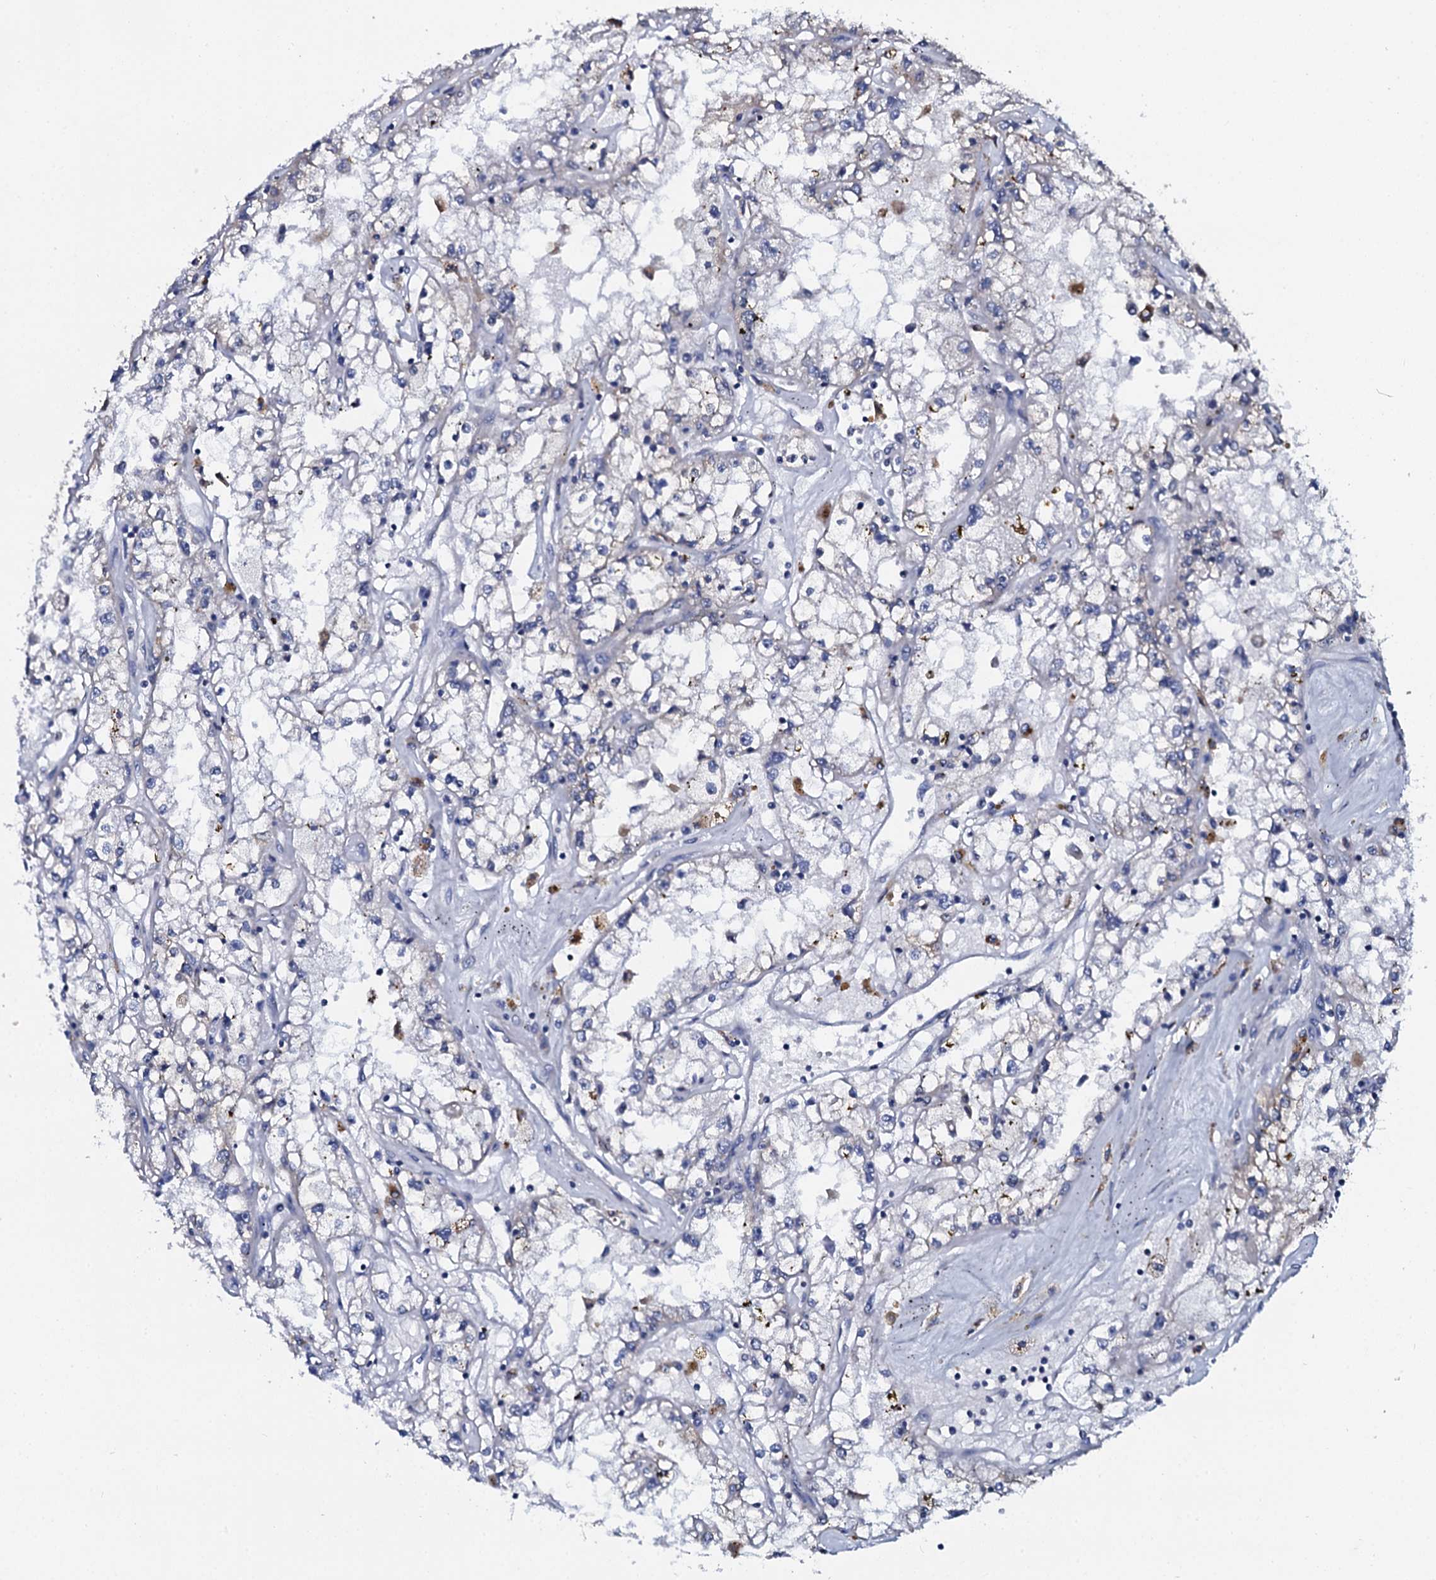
{"staining": {"intensity": "negative", "quantity": "none", "location": "none"}, "tissue": "renal cancer", "cell_type": "Tumor cells", "image_type": "cancer", "snomed": [{"axis": "morphology", "description": "Adenocarcinoma, NOS"}, {"axis": "topography", "description": "Kidney"}], "caption": "This is a image of immunohistochemistry staining of renal cancer, which shows no positivity in tumor cells.", "gene": "SLC37A4", "patient": {"sex": "male", "age": 56}}